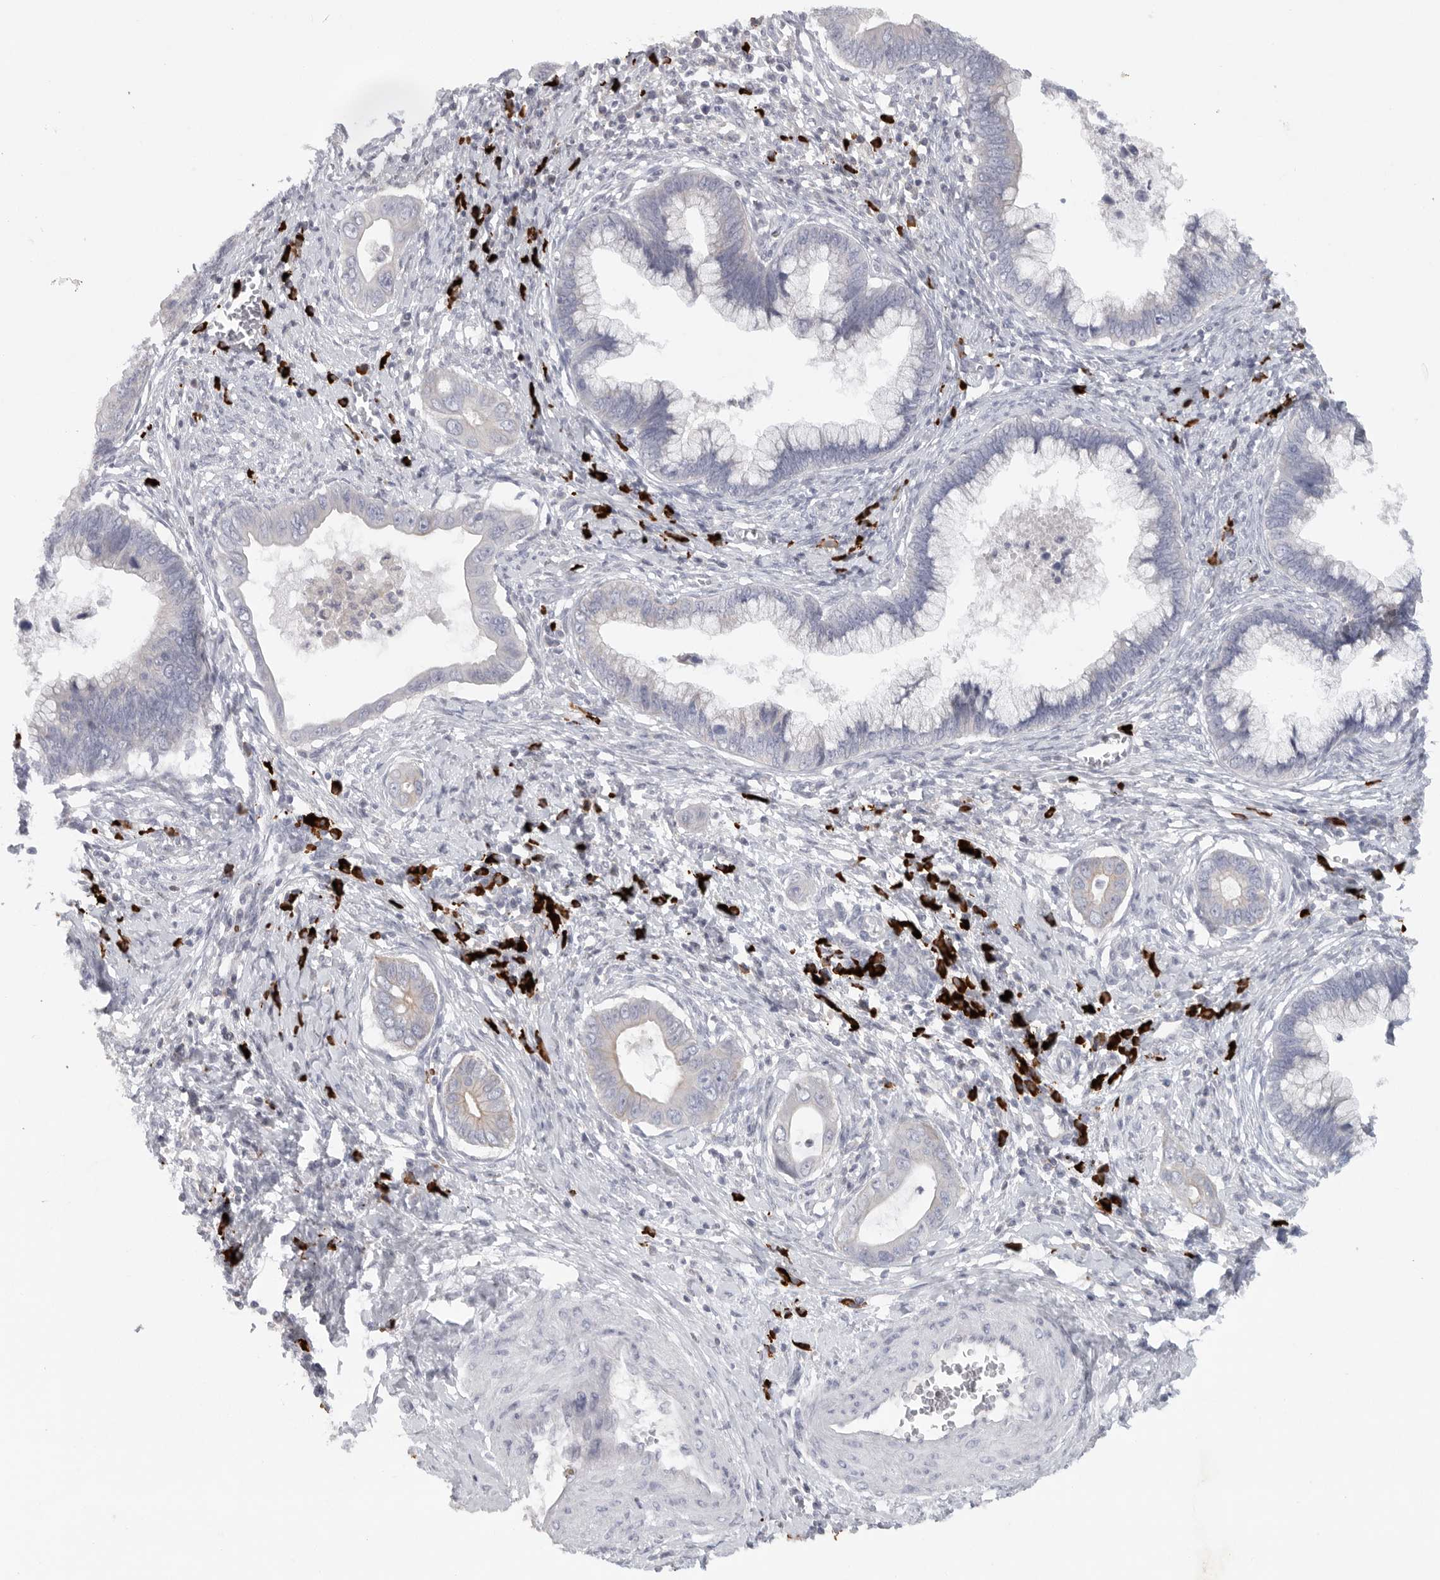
{"staining": {"intensity": "negative", "quantity": "none", "location": "none"}, "tissue": "cervical cancer", "cell_type": "Tumor cells", "image_type": "cancer", "snomed": [{"axis": "morphology", "description": "Adenocarcinoma, NOS"}, {"axis": "topography", "description": "Cervix"}], "caption": "High magnification brightfield microscopy of cervical cancer stained with DAB (3,3'-diaminobenzidine) (brown) and counterstained with hematoxylin (blue): tumor cells show no significant expression.", "gene": "TMEM69", "patient": {"sex": "female", "age": 44}}